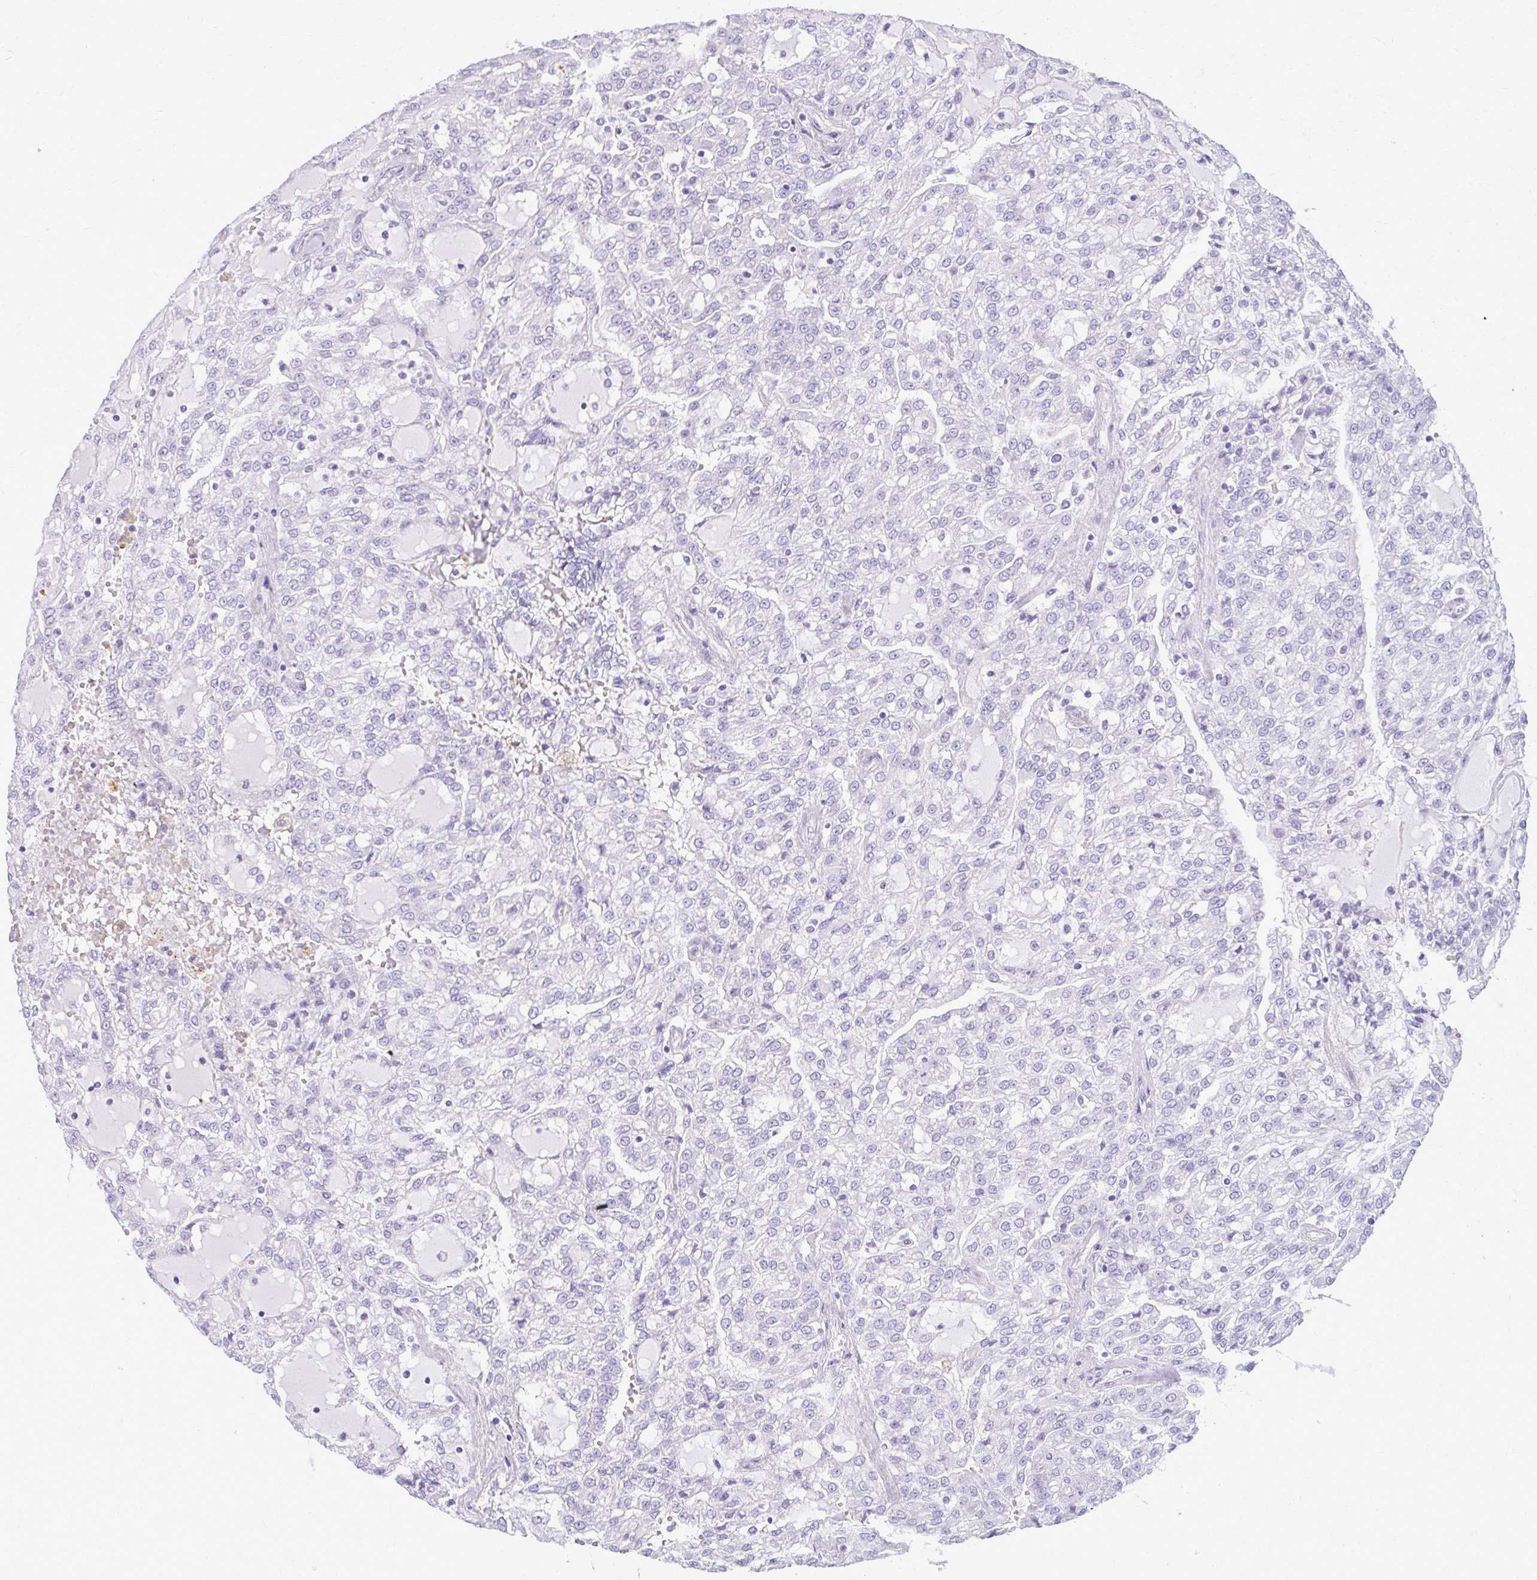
{"staining": {"intensity": "negative", "quantity": "none", "location": "none"}, "tissue": "renal cancer", "cell_type": "Tumor cells", "image_type": "cancer", "snomed": [{"axis": "morphology", "description": "Adenocarcinoma, NOS"}, {"axis": "topography", "description": "Kidney"}], "caption": "There is no significant expression in tumor cells of renal adenocarcinoma.", "gene": "PRAP1", "patient": {"sex": "male", "age": 63}}